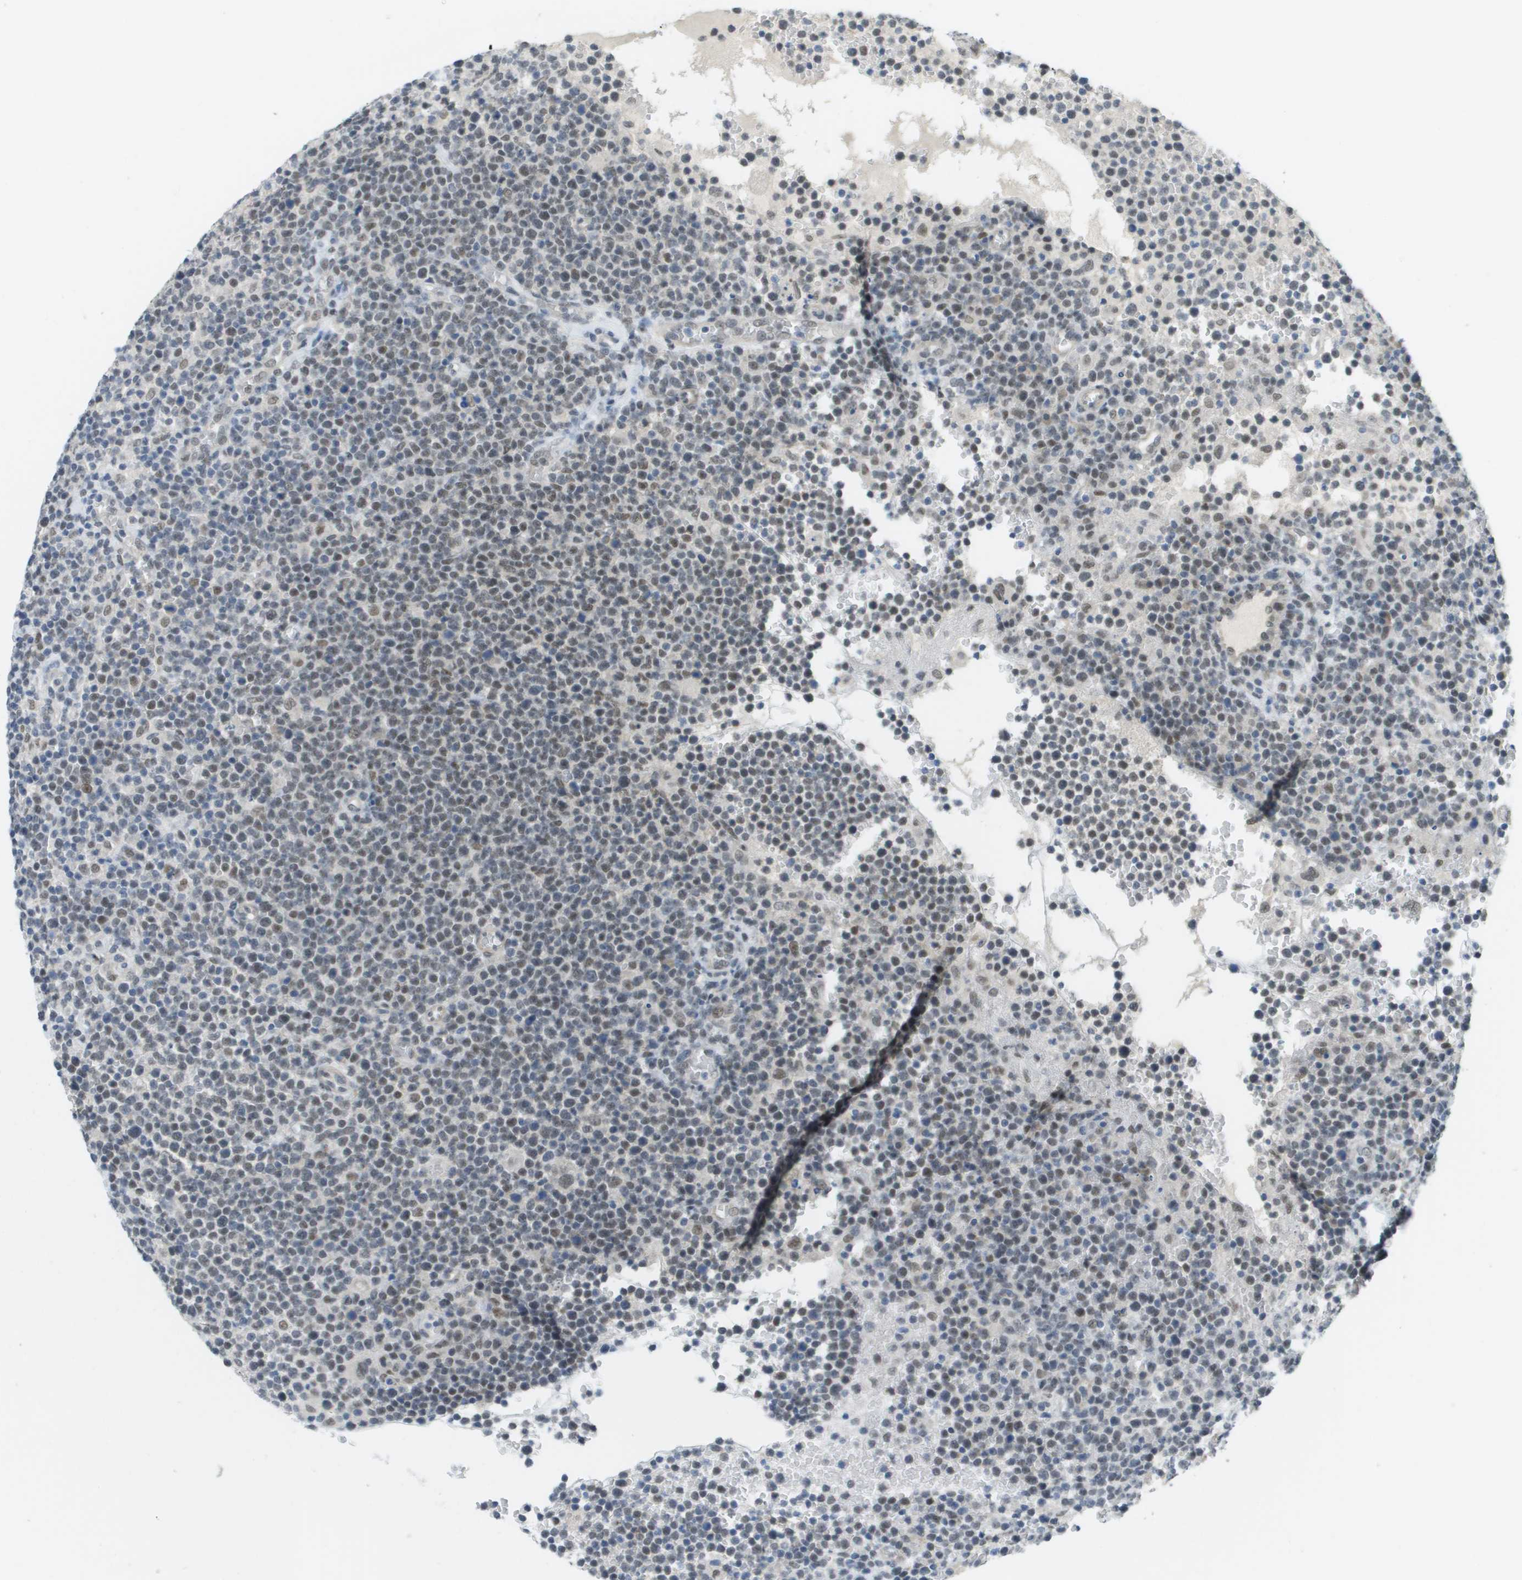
{"staining": {"intensity": "moderate", "quantity": "25%-75%", "location": "nuclear"}, "tissue": "lymphoma", "cell_type": "Tumor cells", "image_type": "cancer", "snomed": [{"axis": "morphology", "description": "Malignant lymphoma, non-Hodgkin's type, High grade"}, {"axis": "topography", "description": "Lymph node"}], "caption": "High-power microscopy captured an IHC image of high-grade malignant lymphoma, non-Hodgkin's type, revealing moderate nuclear staining in about 25%-75% of tumor cells. Immunohistochemistry (ihc) stains the protein in brown and the nuclei are stained blue.", "gene": "ARID1B", "patient": {"sex": "male", "age": 61}}